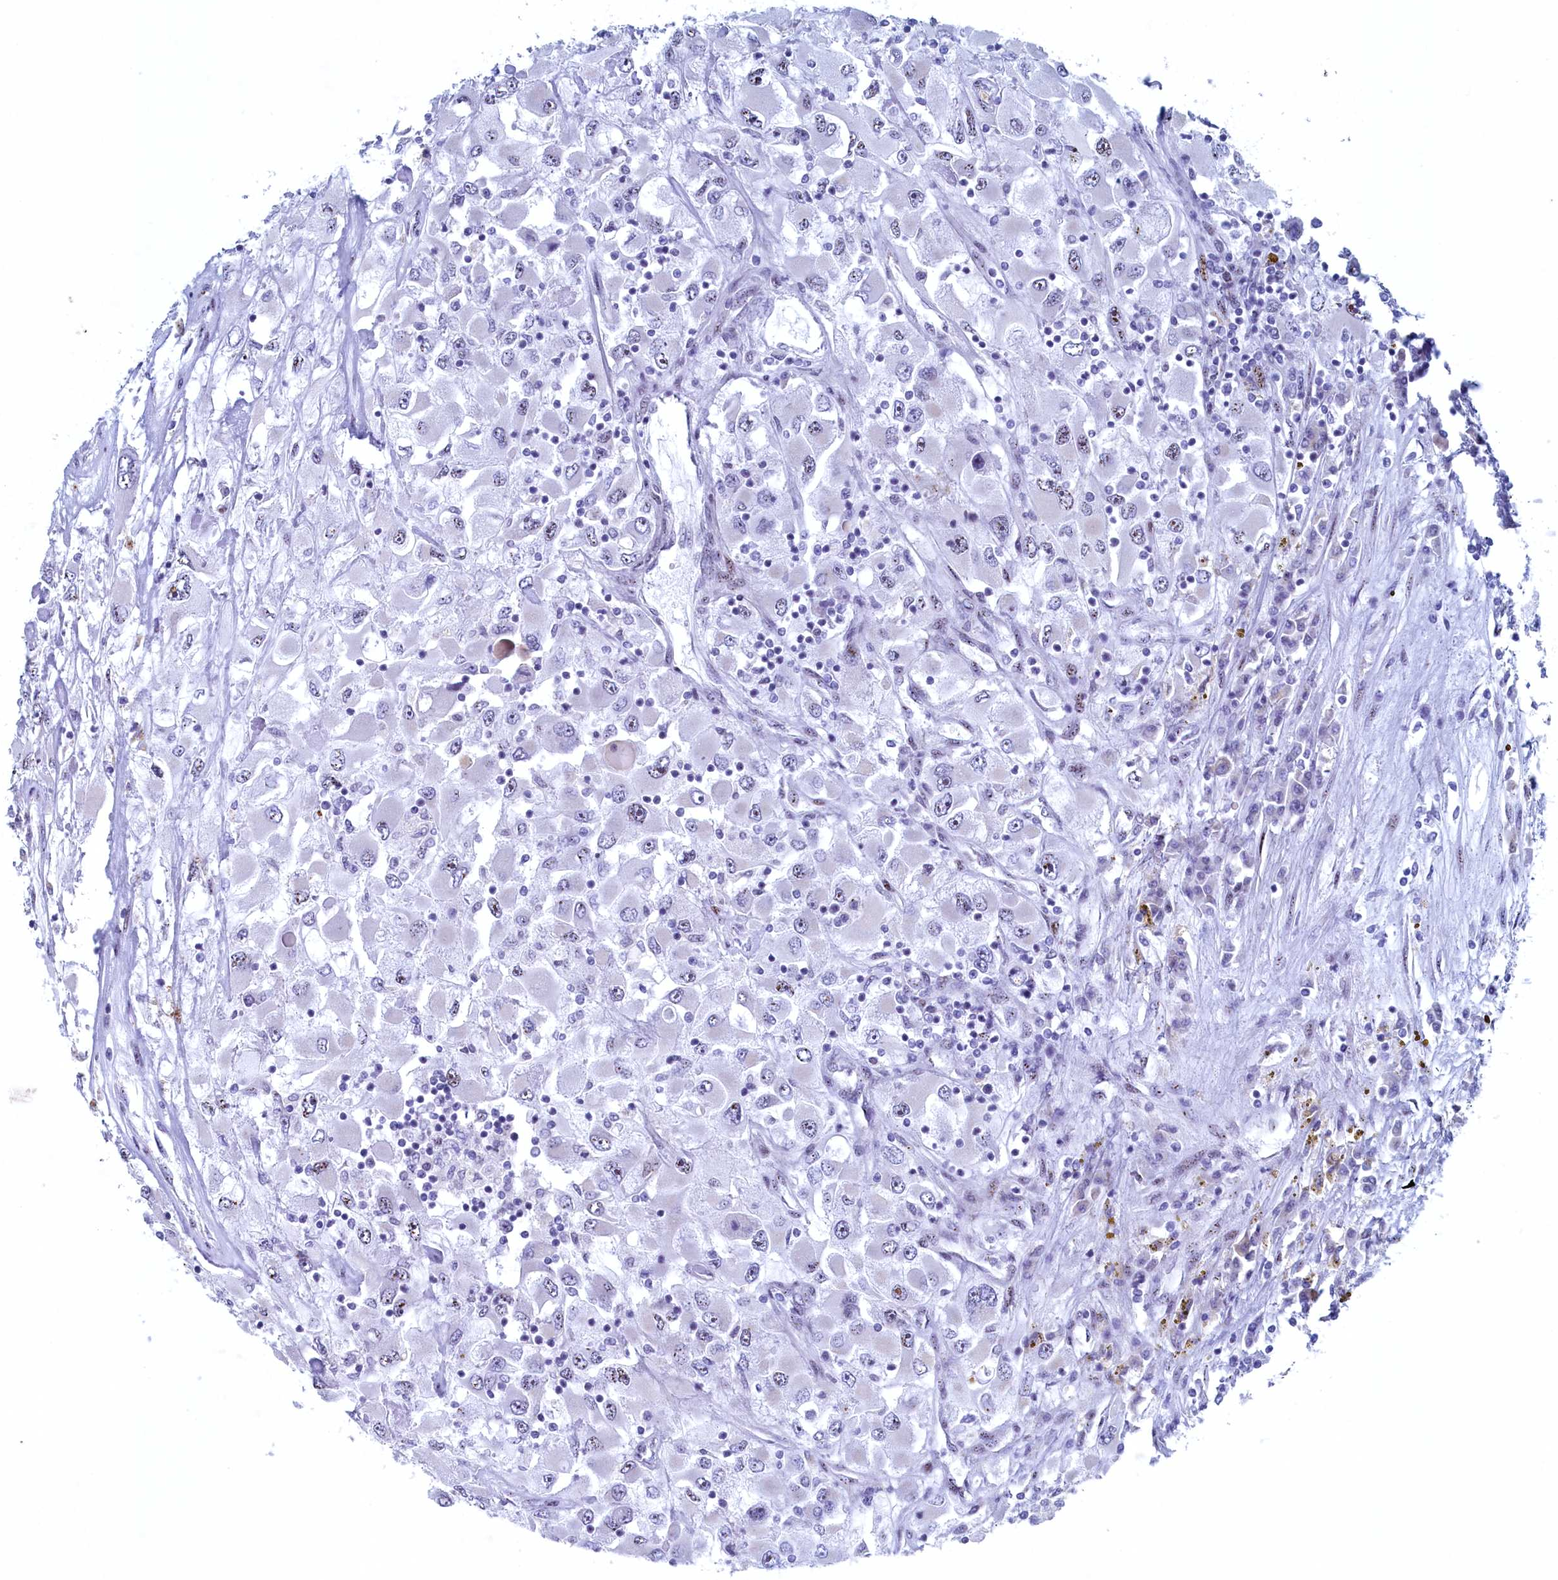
{"staining": {"intensity": "weak", "quantity": "<25%", "location": "nuclear"}, "tissue": "renal cancer", "cell_type": "Tumor cells", "image_type": "cancer", "snomed": [{"axis": "morphology", "description": "Adenocarcinoma, NOS"}, {"axis": "topography", "description": "Kidney"}], "caption": "Tumor cells are negative for protein expression in human adenocarcinoma (renal).", "gene": "WDR76", "patient": {"sex": "female", "age": 52}}